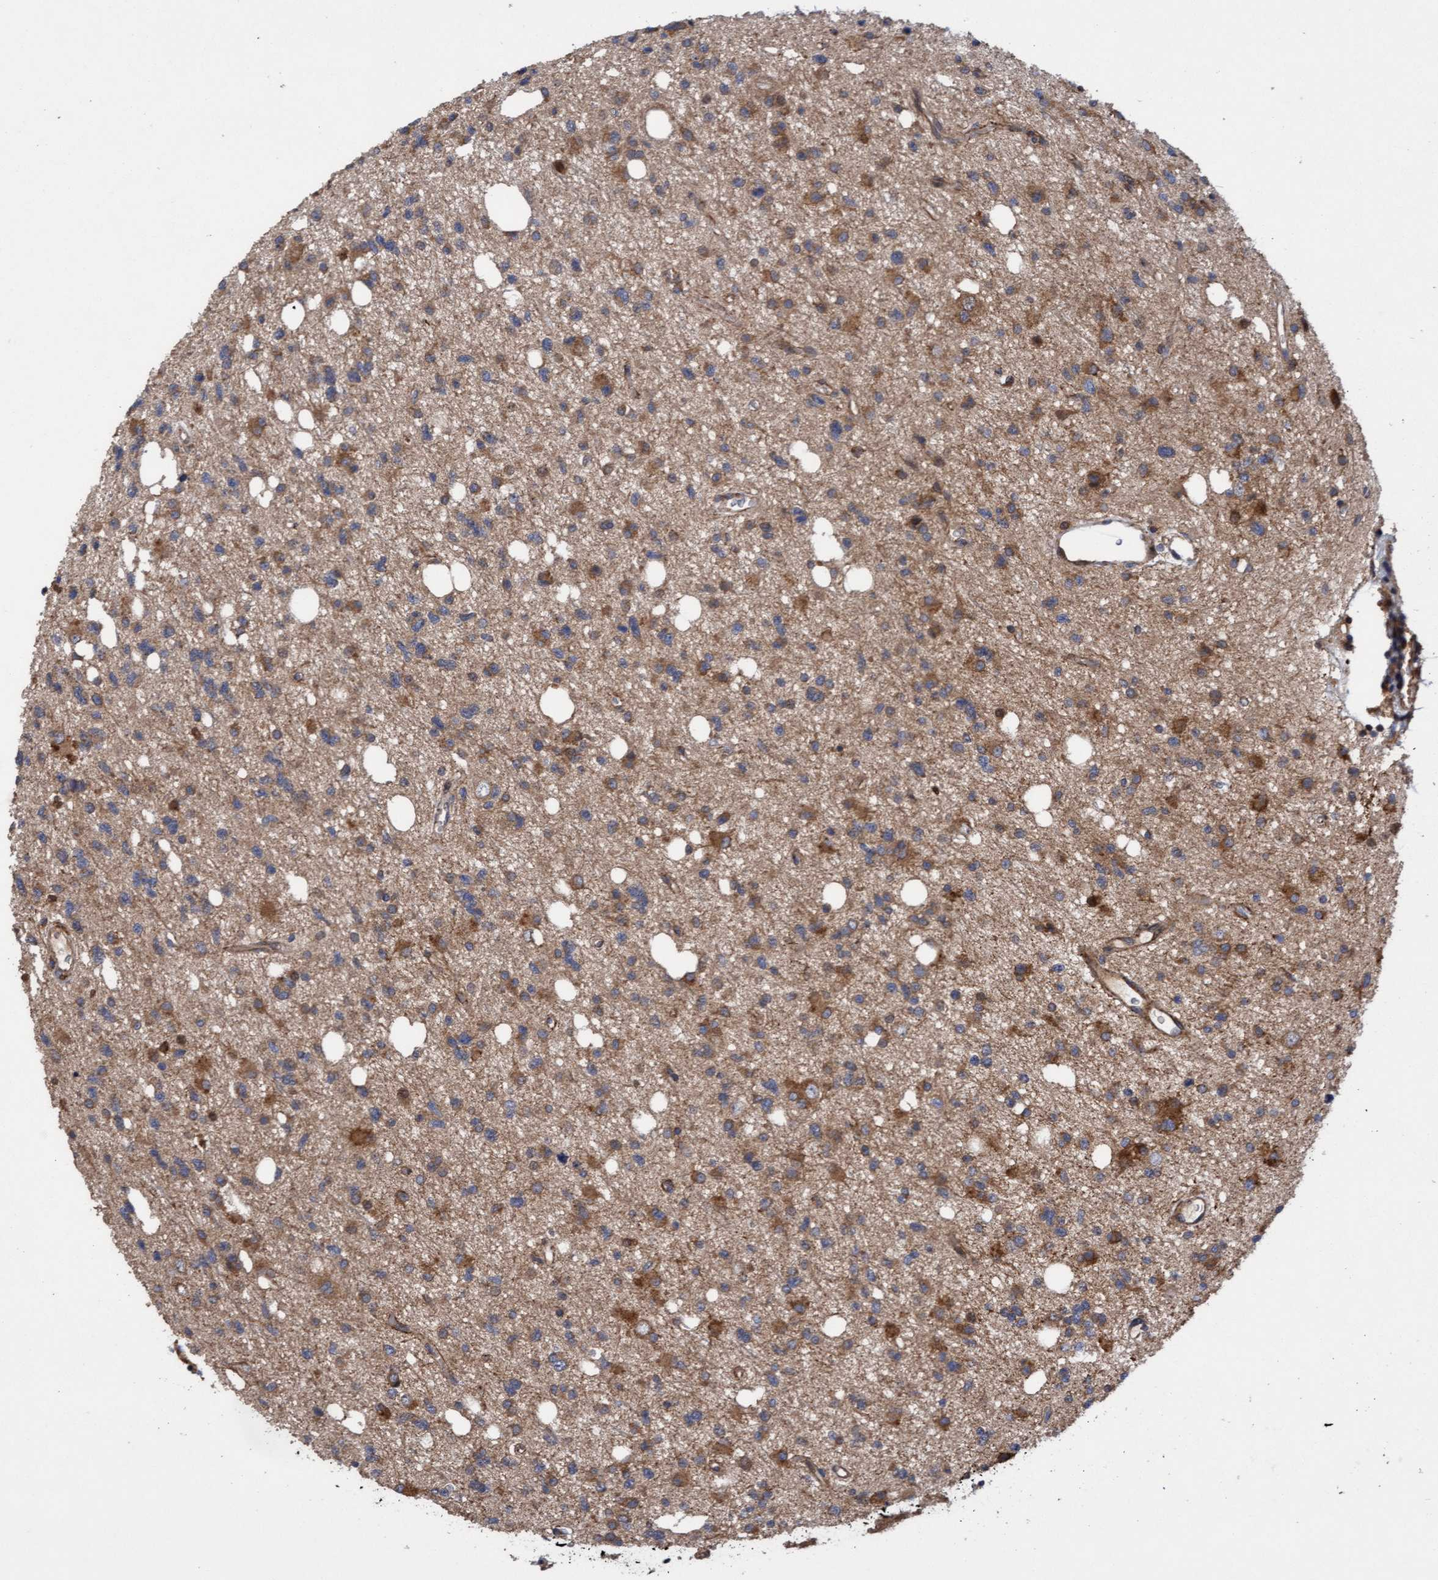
{"staining": {"intensity": "moderate", "quantity": ">75%", "location": "cytoplasmic/membranous"}, "tissue": "glioma", "cell_type": "Tumor cells", "image_type": "cancer", "snomed": [{"axis": "morphology", "description": "Glioma, malignant, High grade"}, {"axis": "topography", "description": "Brain"}], "caption": "Human glioma stained for a protein (brown) reveals moderate cytoplasmic/membranous positive expression in approximately >75% of tumor cells.", "gene": "ELP5", "patient": {"sex": "female", "age": 62}}